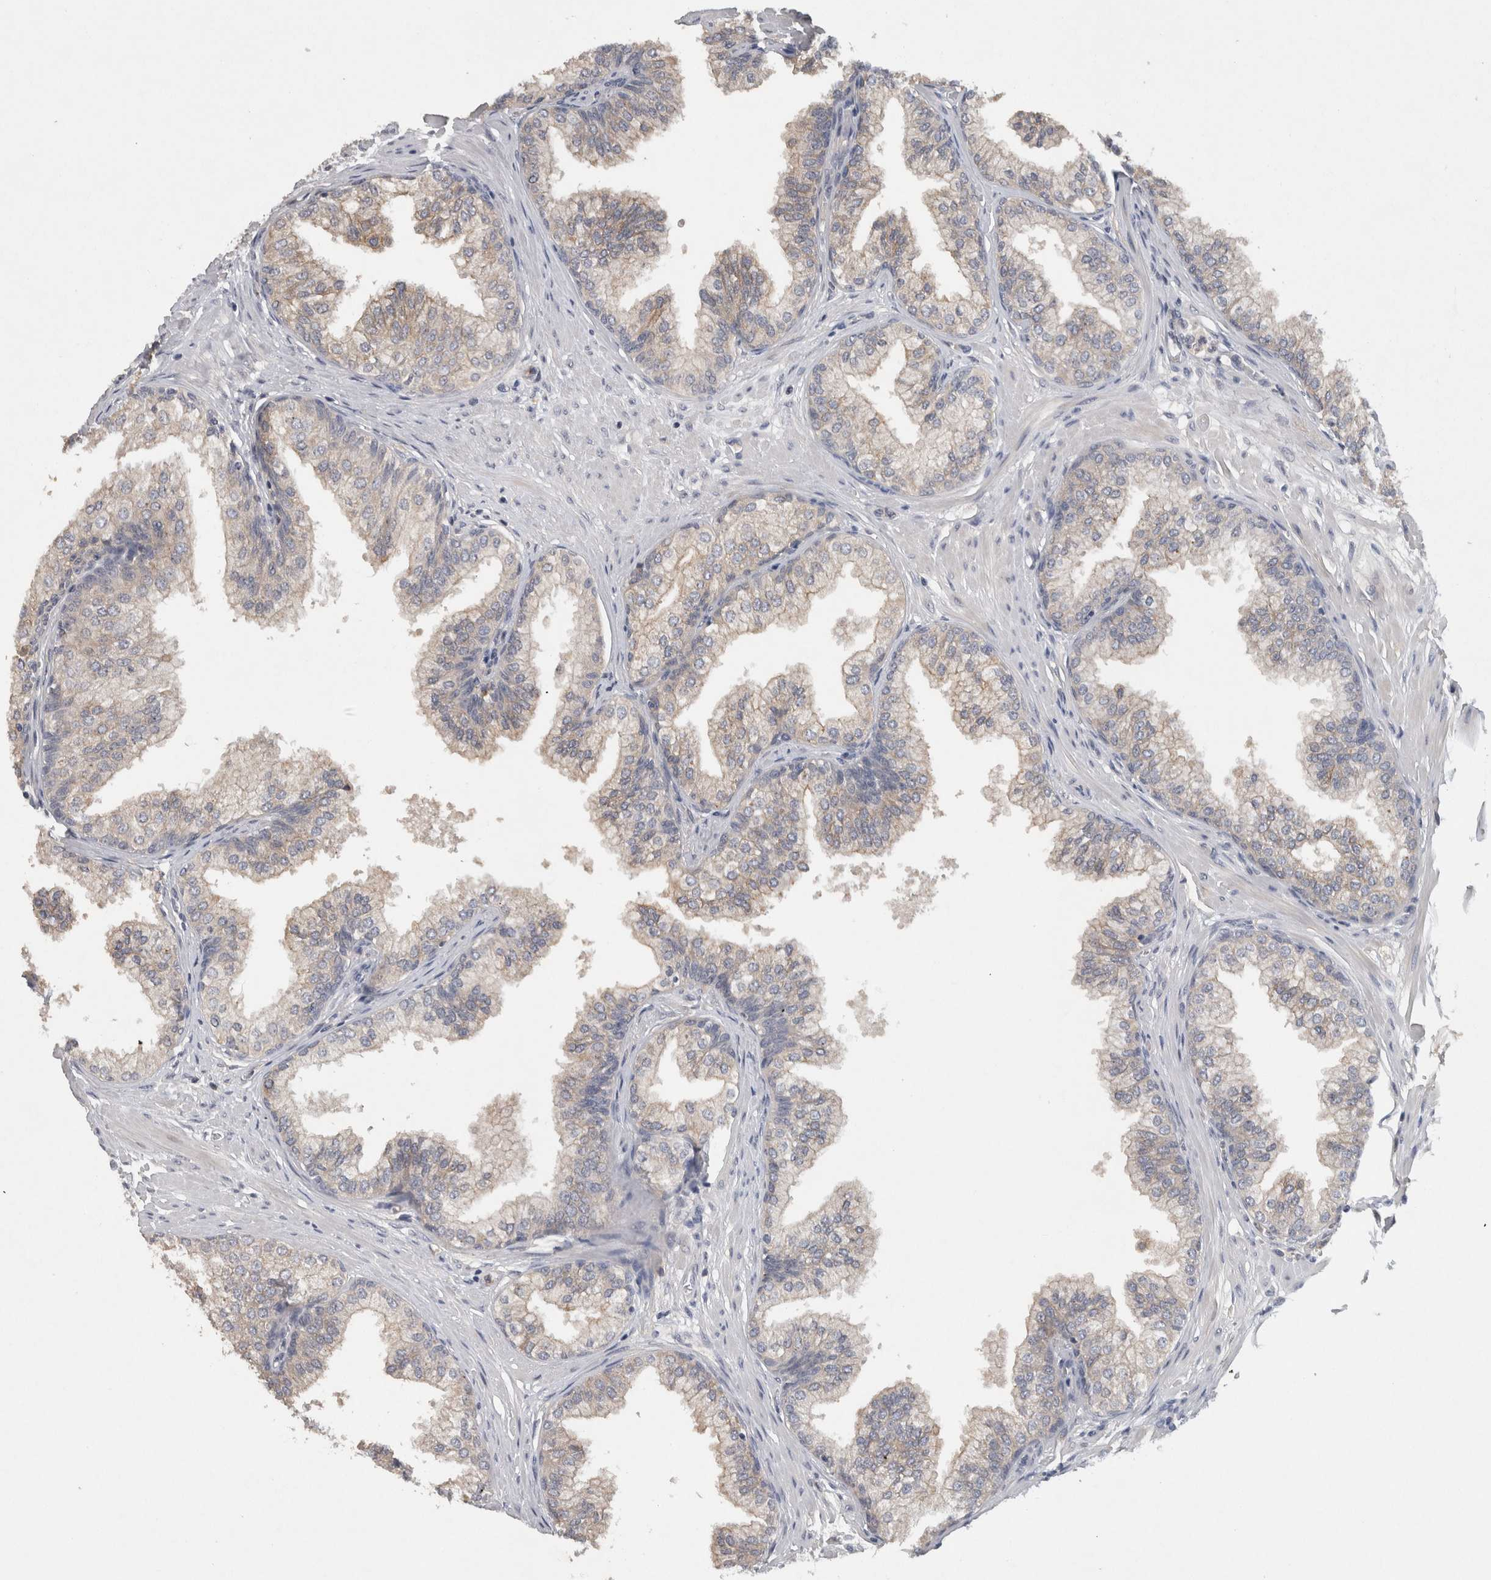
{"staining": {"intensity": "weak", "quantity": "<25%", "location": "cytoplasmic/membranous"}, "tissue": "prostate", "cell_type": "Glandular cells", "image_type": "normal", "snomed": [{"axis": "morphology", "description": "Normal tissue, NOS"}, {"axis": "morphology", "description": "Urothelial carcinoma, Low grade"}, {"axis": "topography", "description": "Urinary bladder"}, {"axis": "topography", "description": "Prostate"}], "caption": "Histopathology image shows no protein staining in glandular cells of unremarkable prostate.", "gene": "HEXD", "patient": {"sex": "male", "age": 60}}